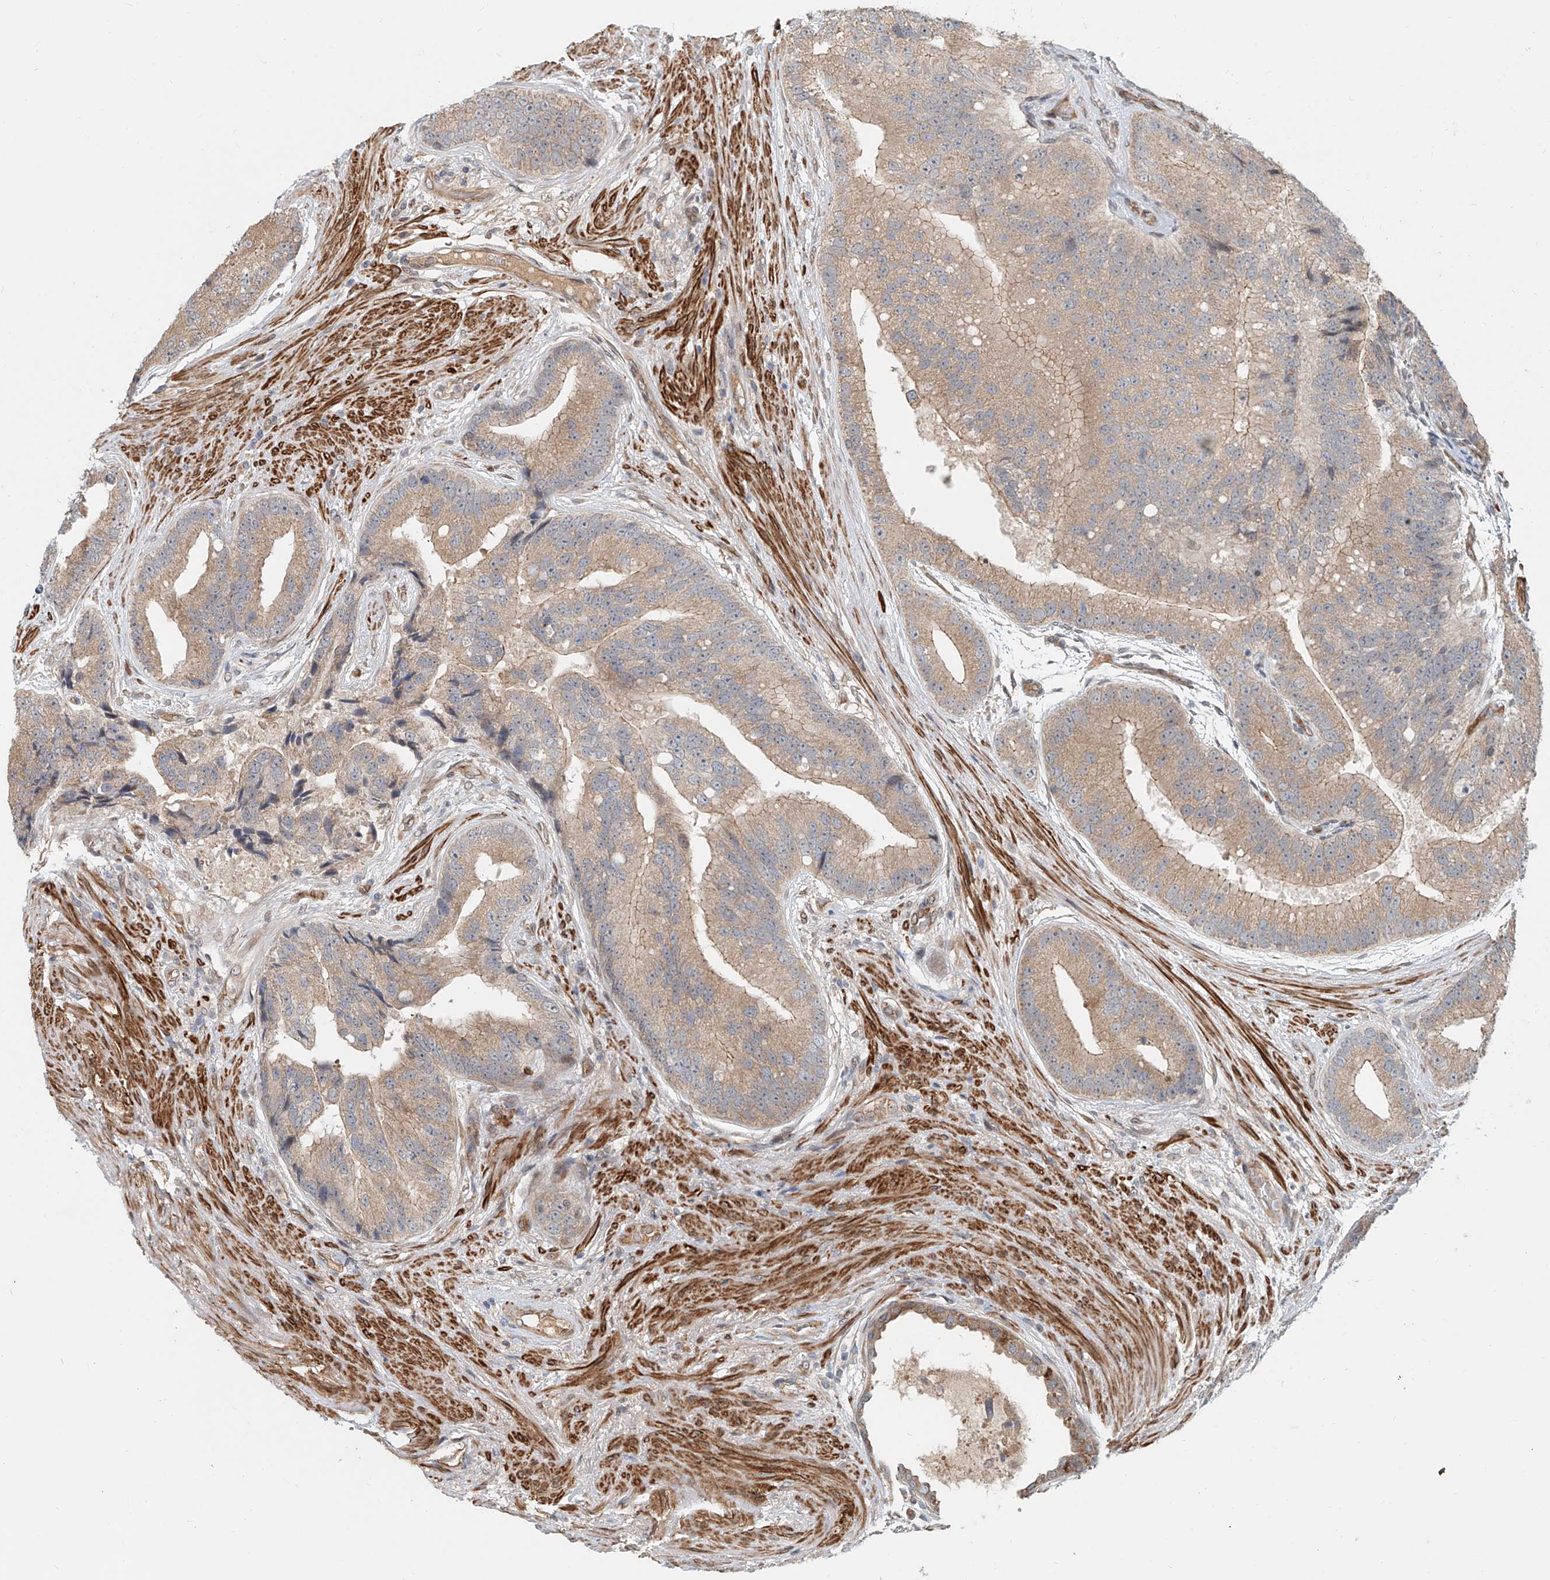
{"staining": {"intensity": "weak", "quantity": "25%-75%", "location": "cytoplasmic/membranous"}, "tissue": "prostate cancer", "cell_type": "Tumor cells", "image_type": "cancer", "snomed": [{"axis": "morphology", "description": "Adenocarcinoma, High grade"}, {"axis": "topography", "description": "Prostate"}], "caption": "Immunohistochemistry image of neoplastic tissue: human prostate cancer (adenocarcinoma (high-grade)) stained using IHC exhibits low levels of weak protein expression localized specifically in the cytoplasmic/membranous of tumor cells, appearing as a cytoplasmic/membranous brown color.", "gene": "SASH1", "patient": {"sex": "male", "age": 70}}